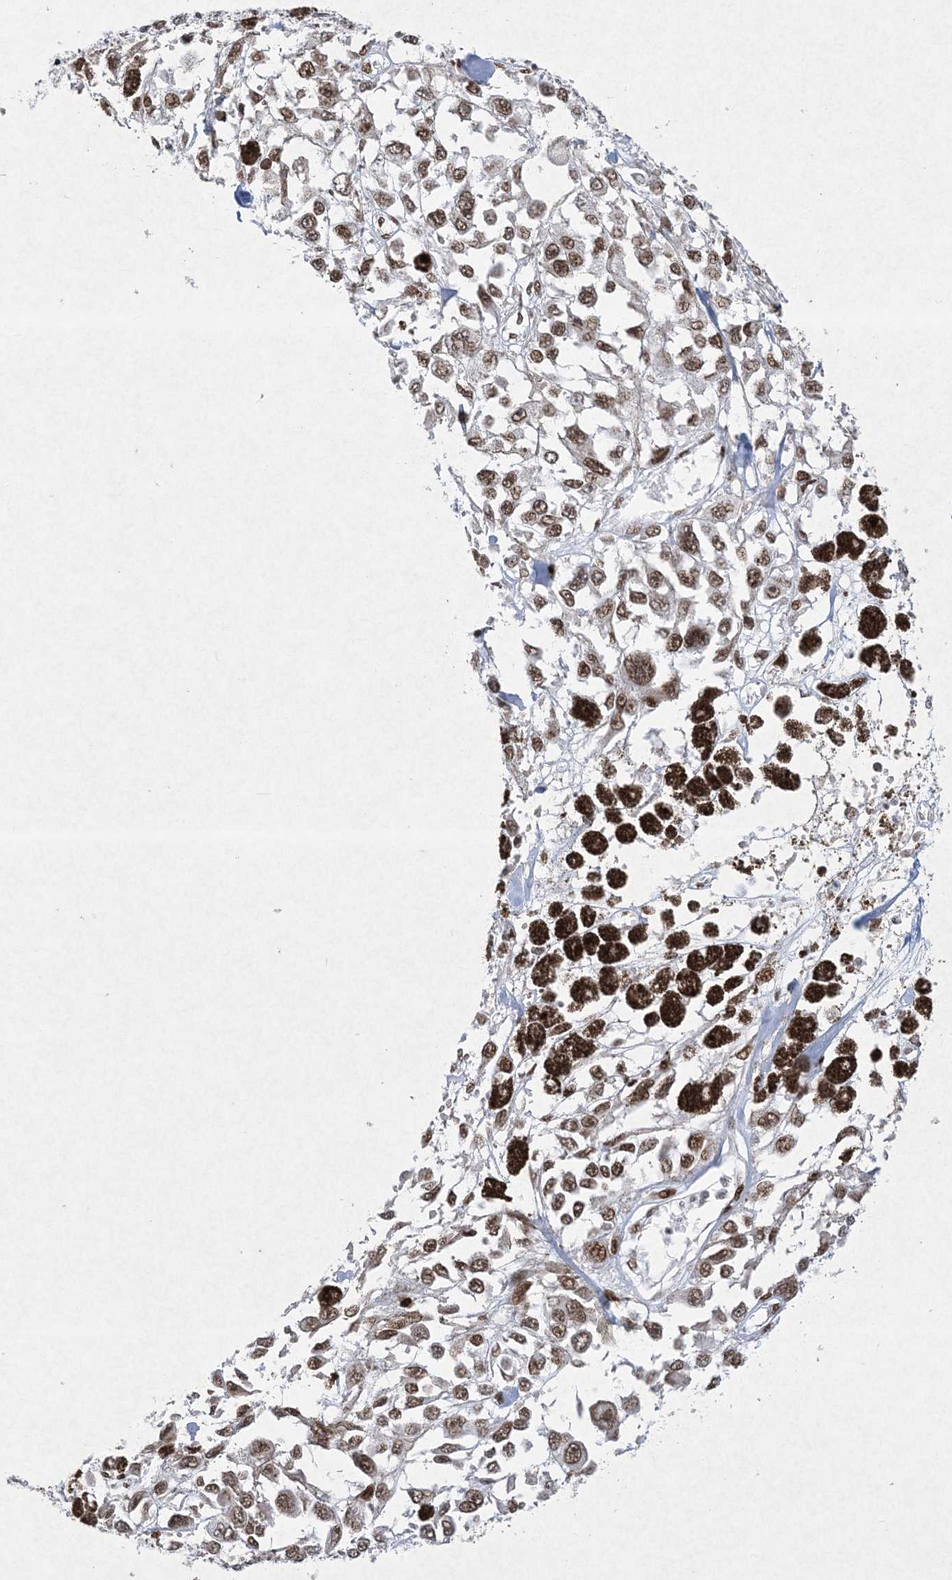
{"staining": {"intensity": "moderate", "quantity": ">75%", "location": "nuclear"}, "tissue": "melanoma", "cell_type": "Tumor cells", "image_type": "cancer", "snomed": [{"axis": "morphology", "description": "Malignant melanoma, Metastatic site"}, {"axis": "topography", "description": "Lymph node"}], "caption": "Malignant melanoma (metastatic site) tissue displays moderate nuclear staining in approximately >75% of tumor cells", "gene": "PKNOX2", "patient": {"sex": "male", "age": 59}}